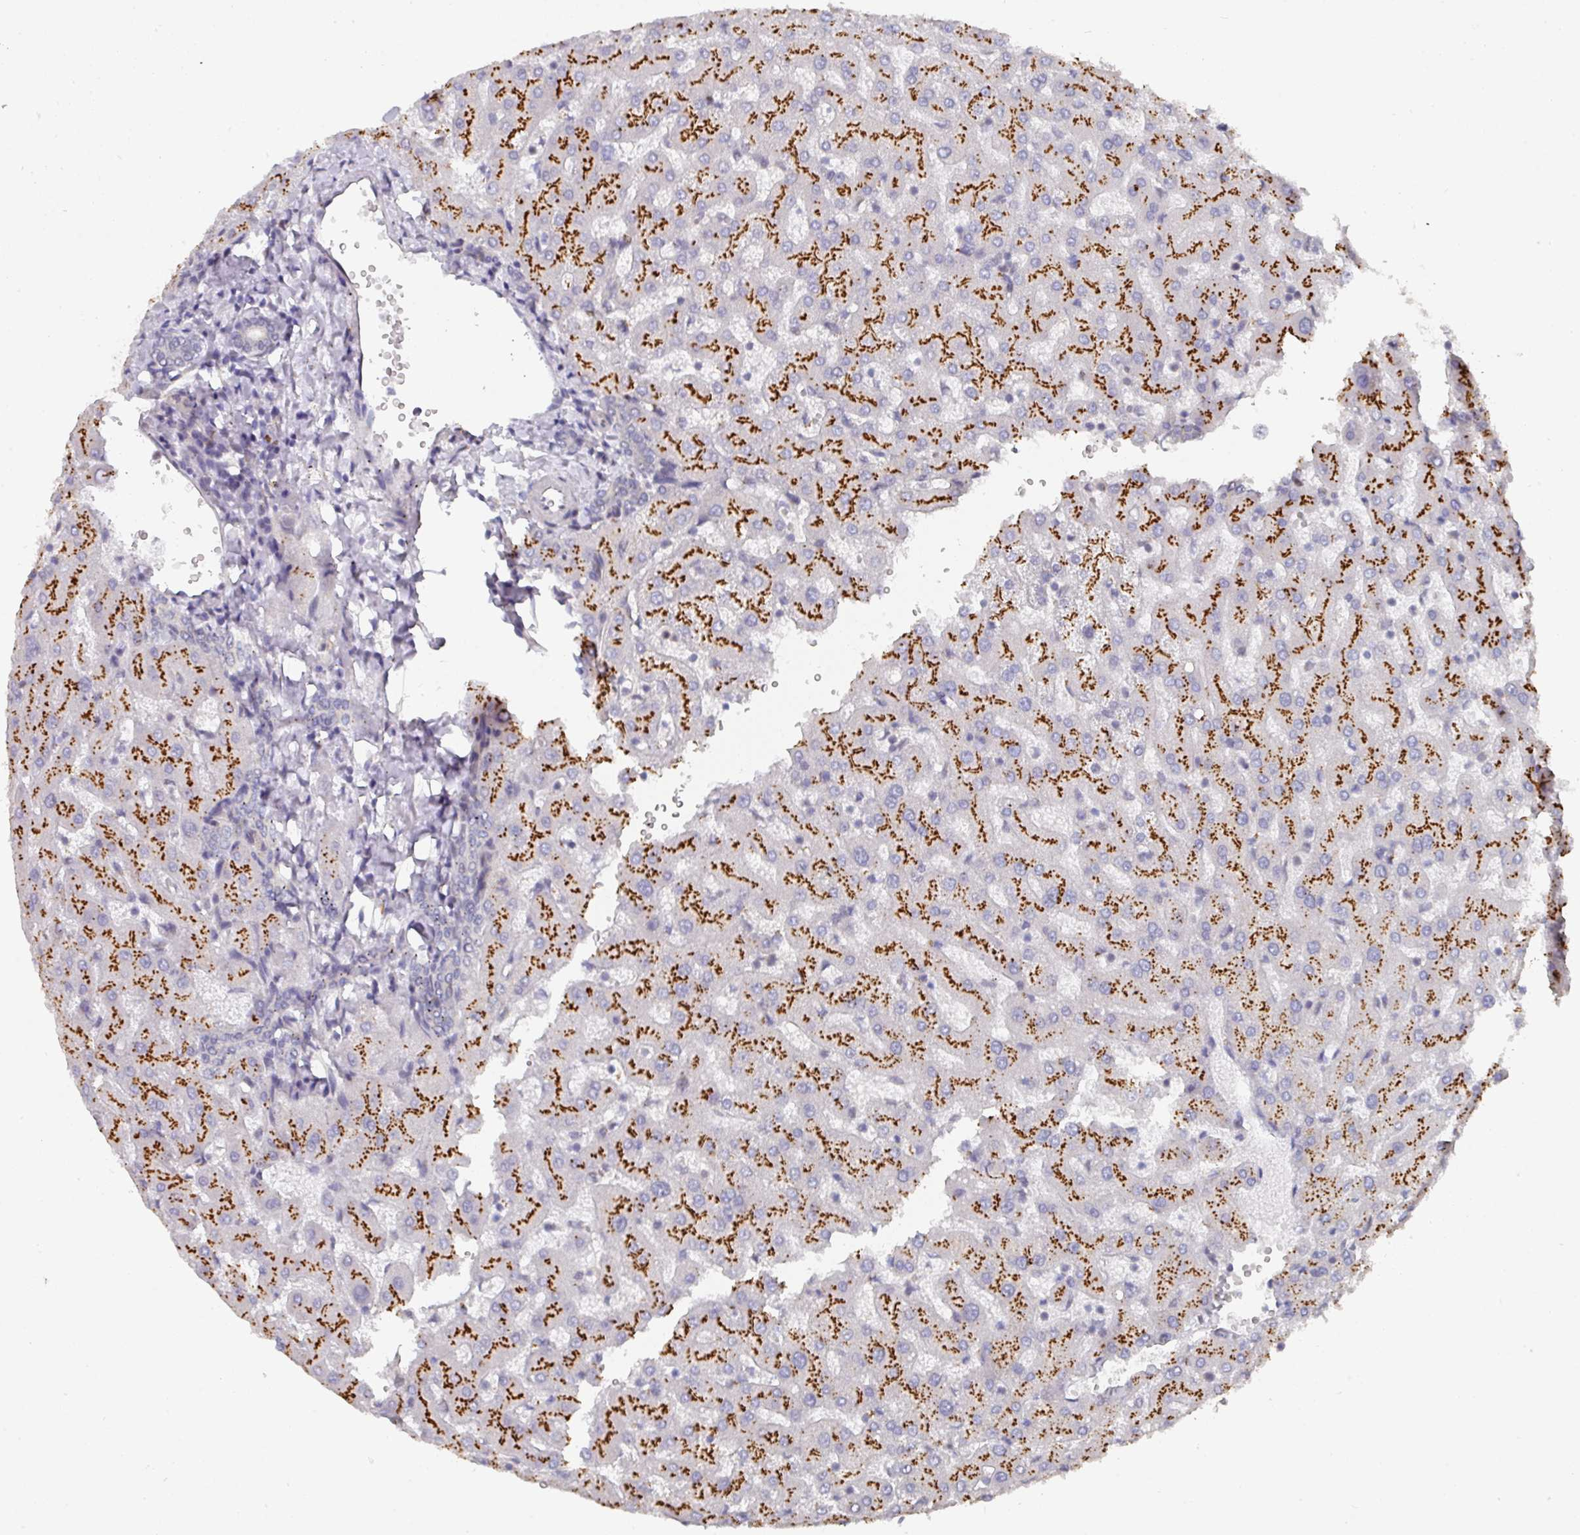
{"staining": {"intensity": "negative", "quantity": "none", "location": "none"}, "tissue": "liver", "cell_type": "Cholangiocytes", "image_type": "normal", "snomed": [{"axis": "morphology", "description": "Normal tissue, NOS"}, {"axis": "topography", "description": "Liver"}], "caption": "Cholangiocytes show no significant protein staining in benign liver.", "gene": "C18orf25", "patient": {"sex": "female", "age": 63}}